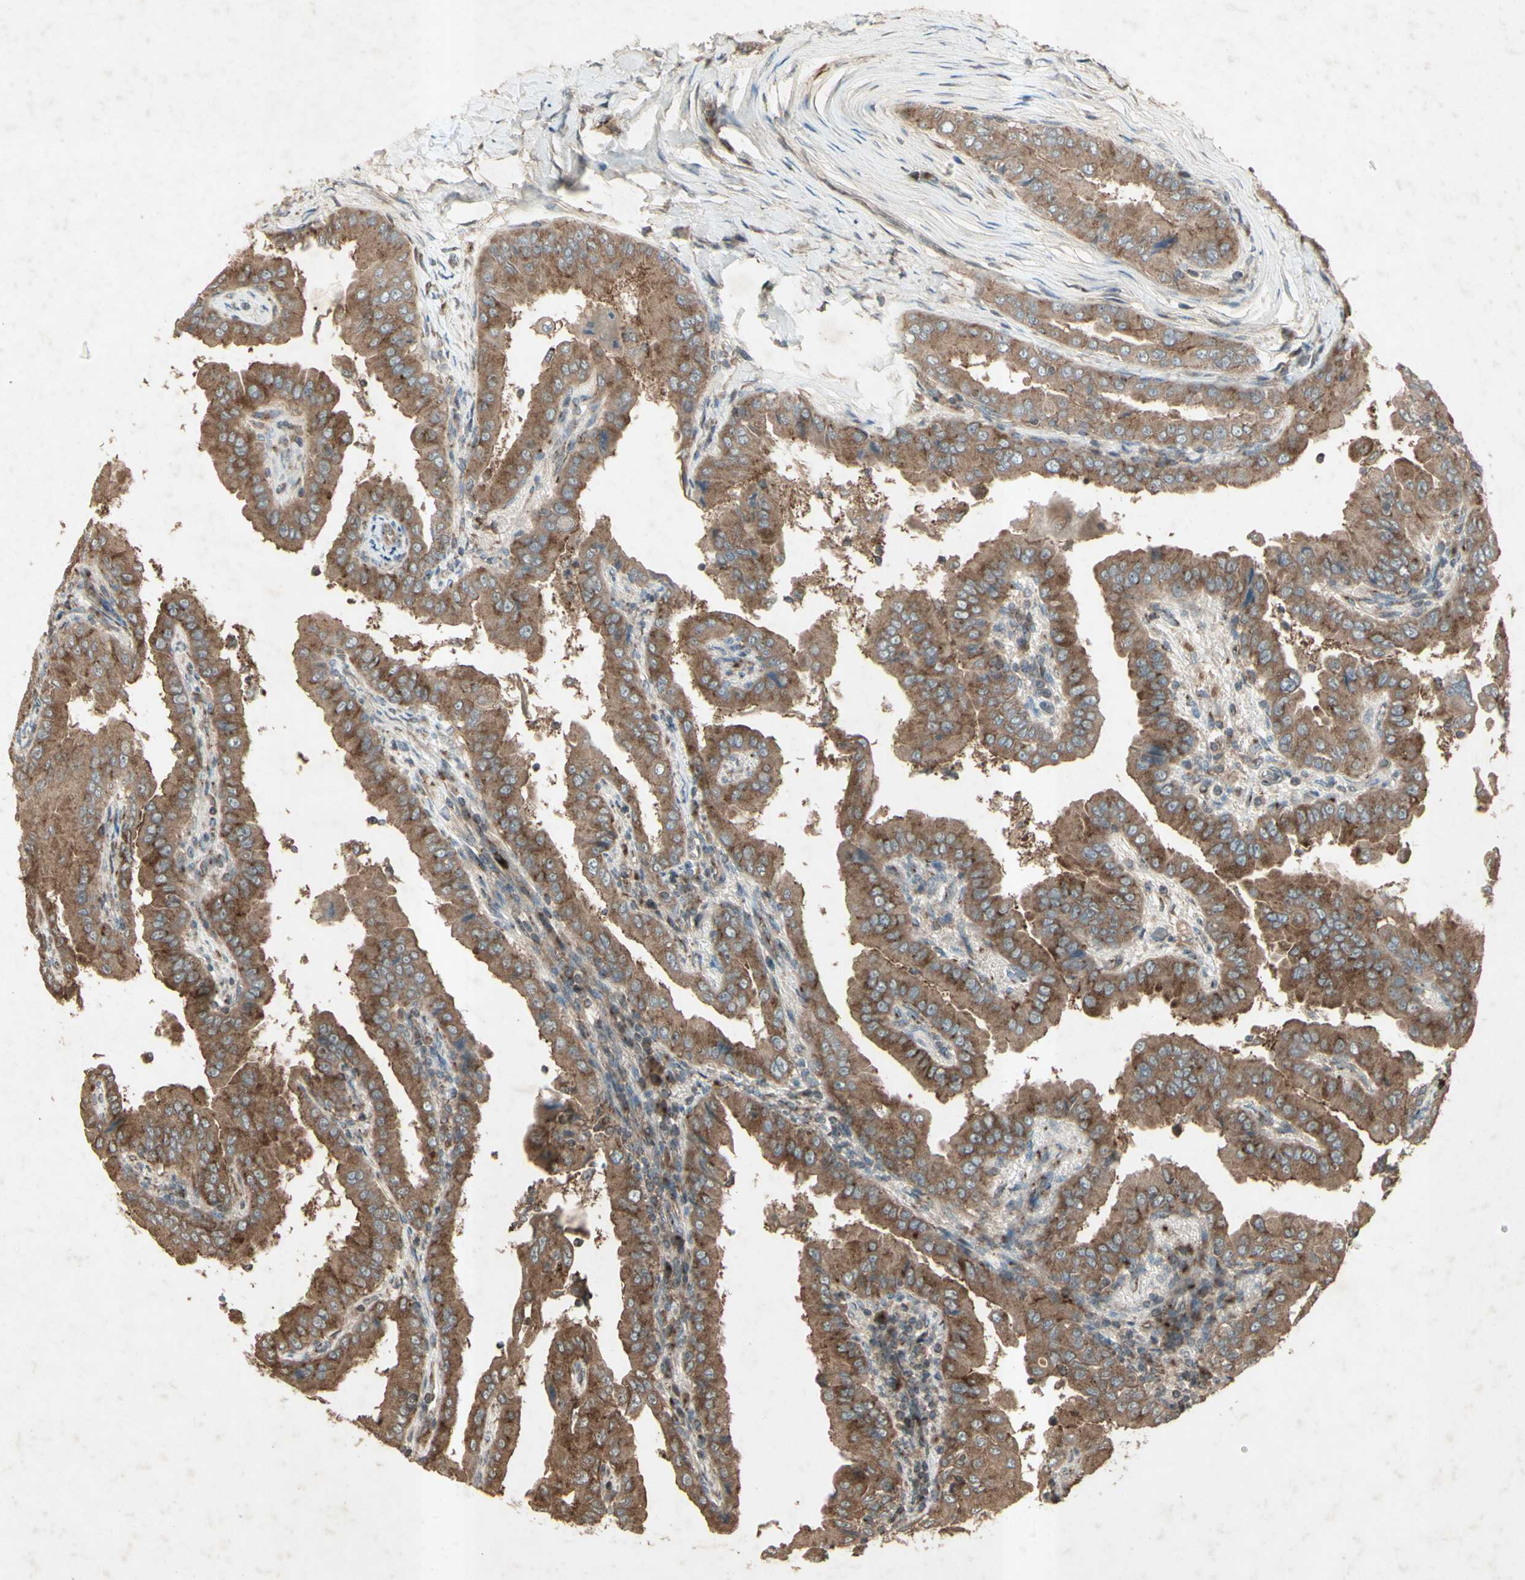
{"staining": {"intensity": "moderate", "quantity": ">75%", "location": "cytoplasmic/membranous"}, "tissue": "thyroid cancer", "cell_type": "Tumor cells", "image_type": "cancer", "snomed": [{"axis": "morphology", "description": "Papillary adenocarcinoma, NOS"}, {"axis": "topography", "description": "Thyroid gland"}], "caption": "Protein expression analysis of thyroid cancer (papillary adenocarcinoma) shows moderate cytoplasmic/membranous staining in approximately >75% of tumor cells.", "gene": "AP1G1", "patient": {"sex": "male", "age": 33}}